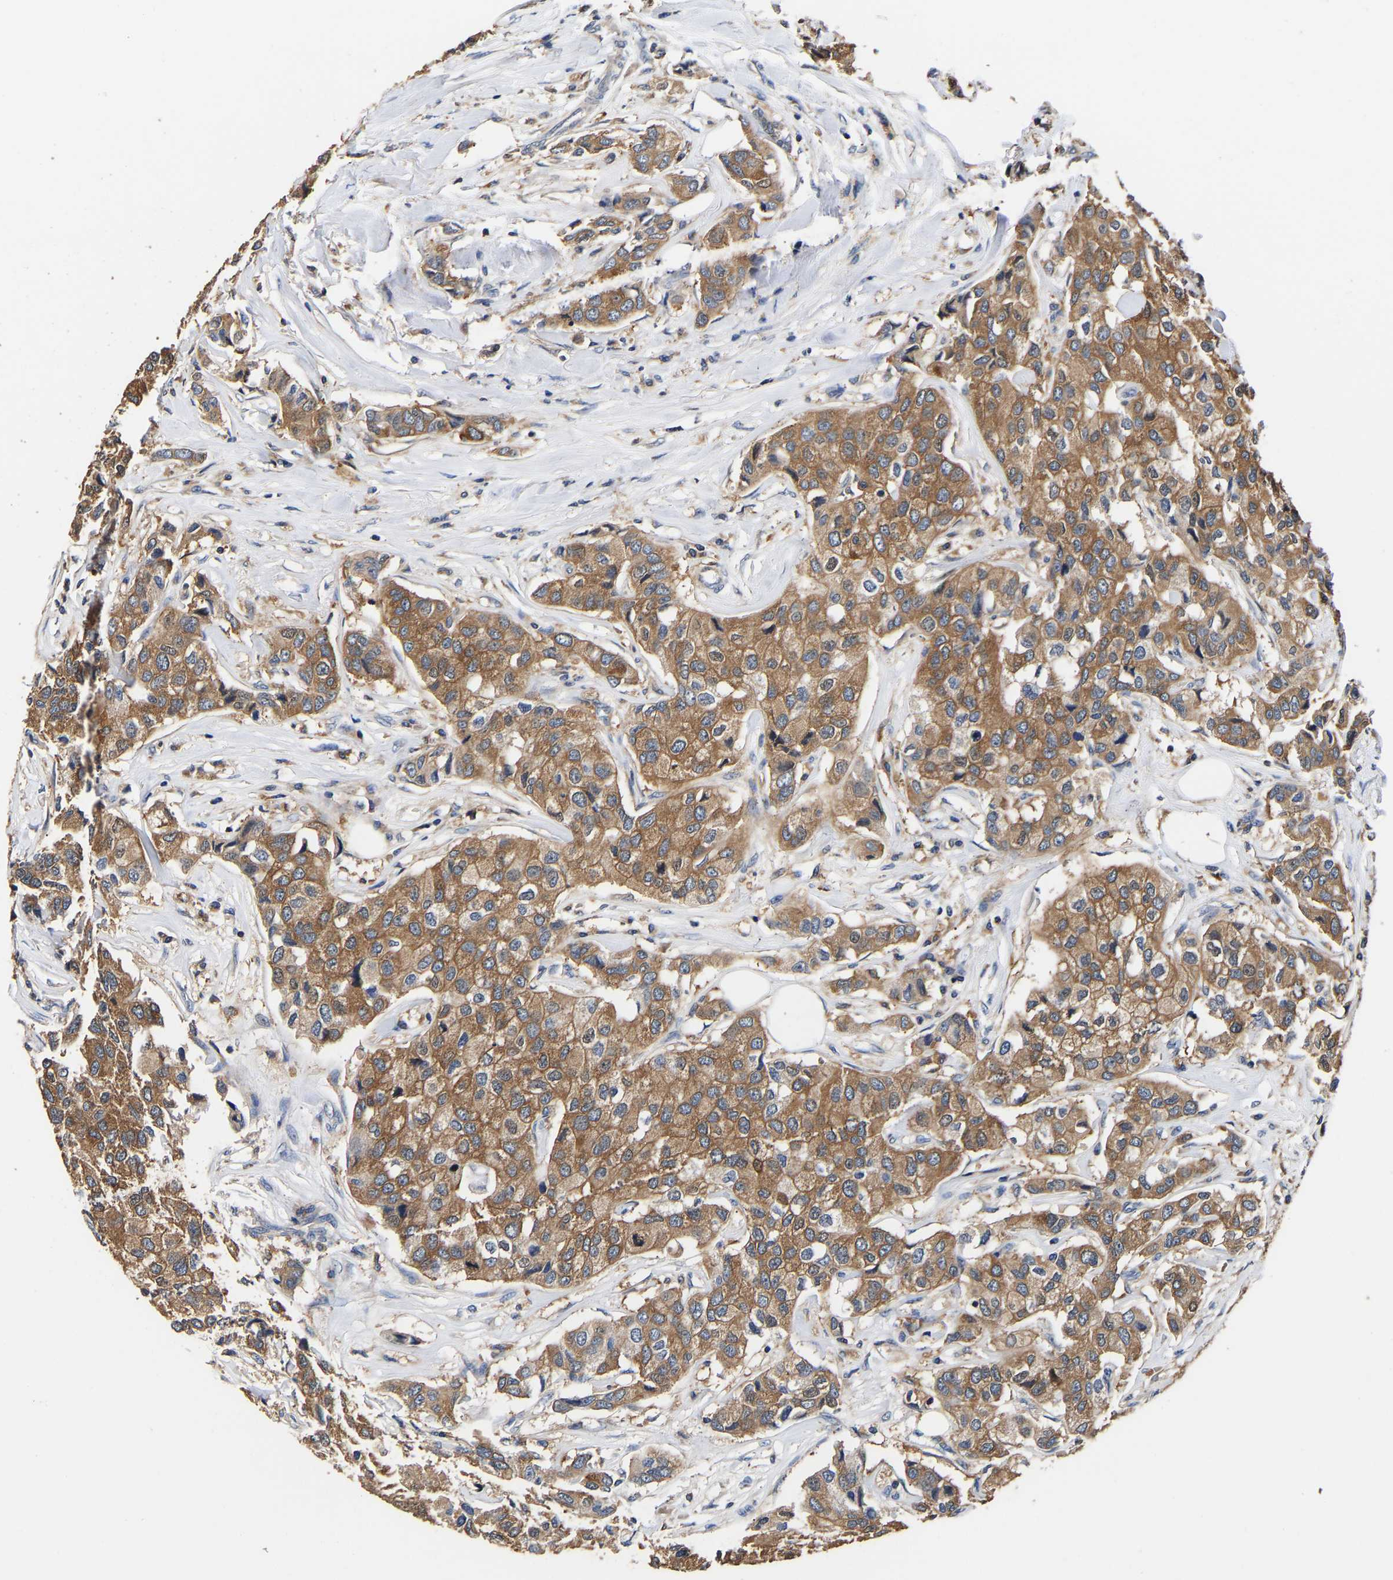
{"staining": {"intensity": "moderate", "quantity": ">75%", "location": "cytoplasmic/membranous"}, "tissue": "breast cancer", "cell_type": "Tumor cells", "image_type": "cancer", "snomed": [{"axis": "morphology", "description": "Duct carcinoma"}, {"axis": "topography", "description": "Breast"}], "caption": "Immunohistochemistry of invasive ductal carcinoma (breast) shows medium levels of moderate cytoplasmic/membranous staining in approximately >75% of tumor cells.", "gene": "LRBA", "patient": {"sex": "female", "age": 80}}